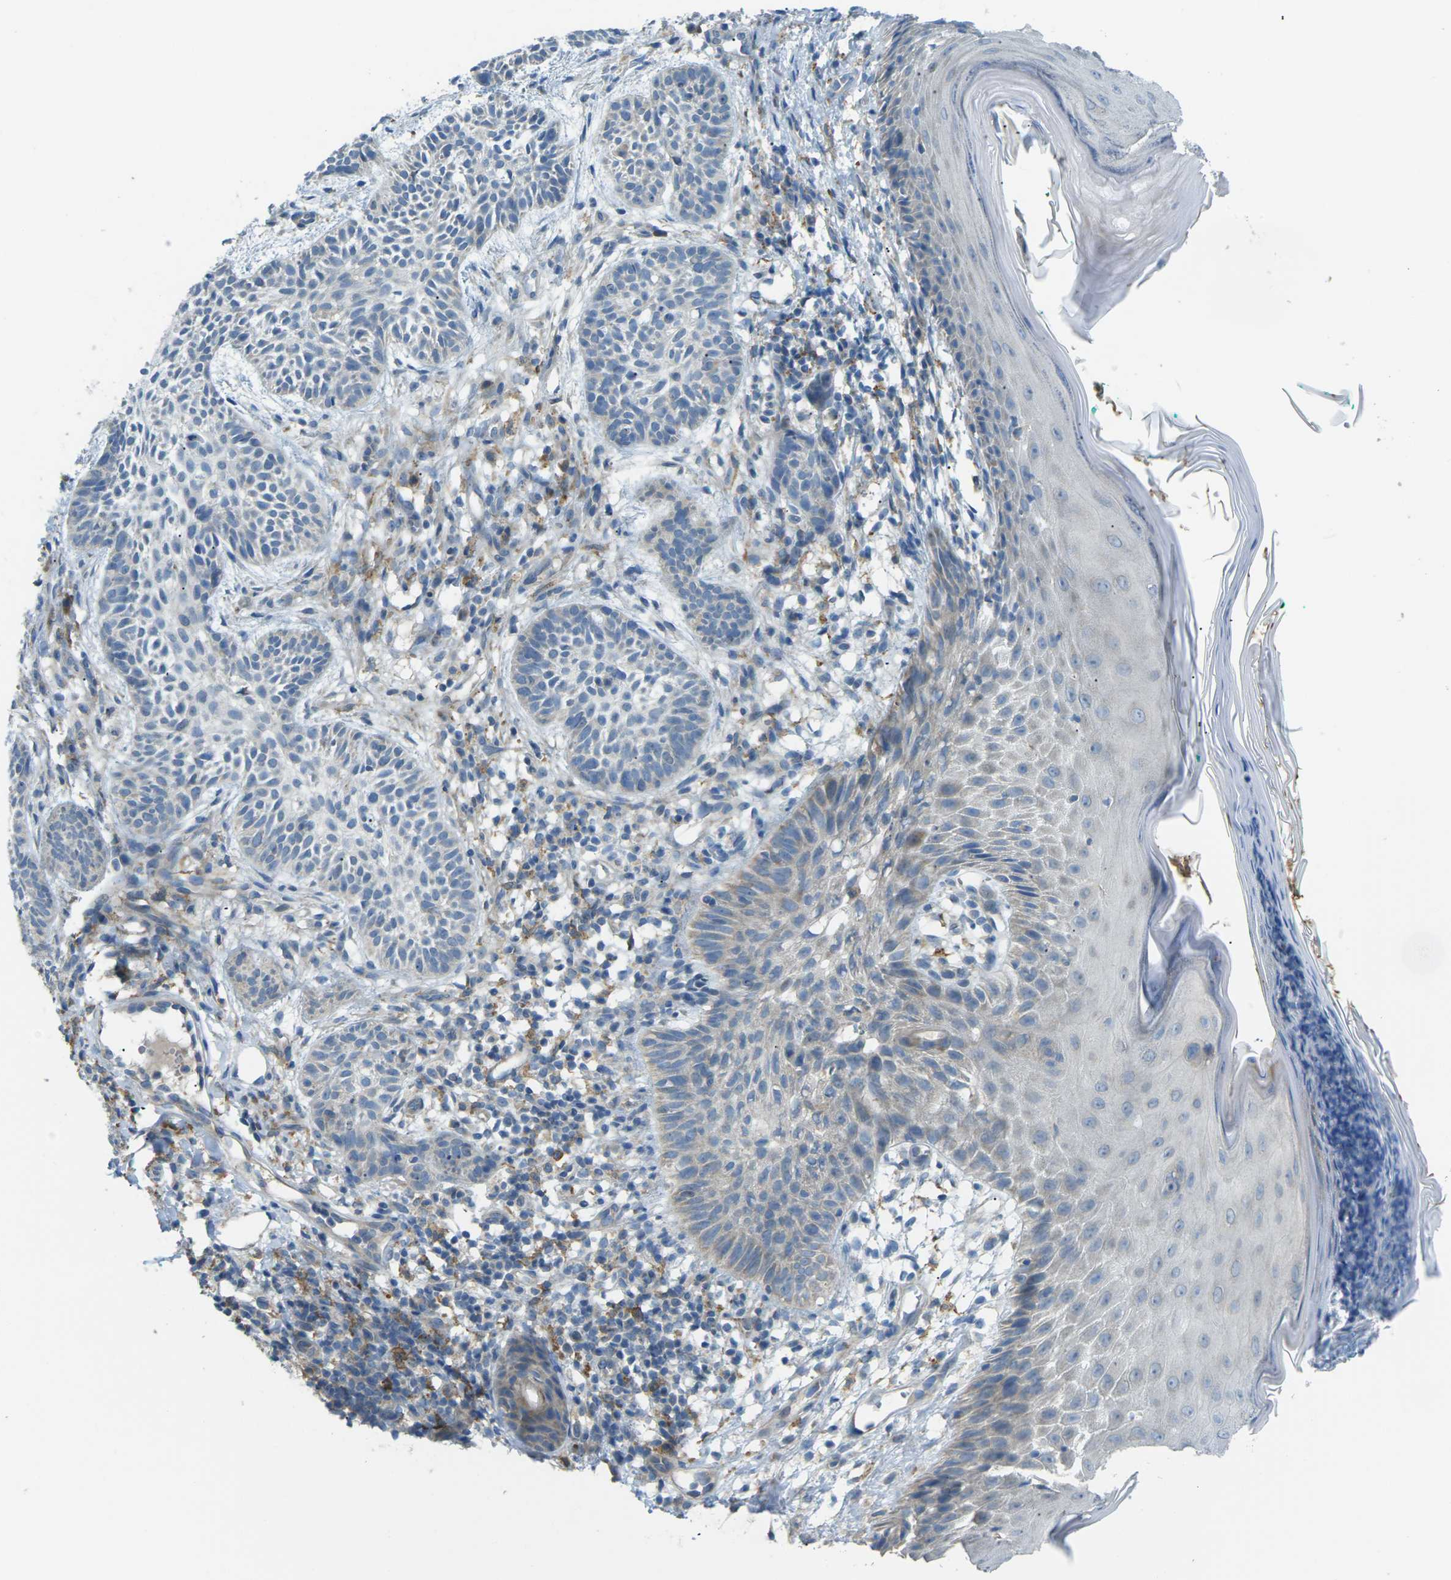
{"staining": {"intensity": "negative", "quantity": "none", "location": "none"}, "tissue": "skin cancer", "cell_type": "Tumor cells", "image_type": "cancer", "snomed": [{"axis": "morphology", "description": "Basal cell carcinoma"}, {"axis": "topography", "description": "Skin"}], "caption": "Immunohistochemical staining of skin cancer demonstrates no significant expression in tumor cells.", "gene": "MYLK4", "patient": {"sex": "male", "age": 60}}